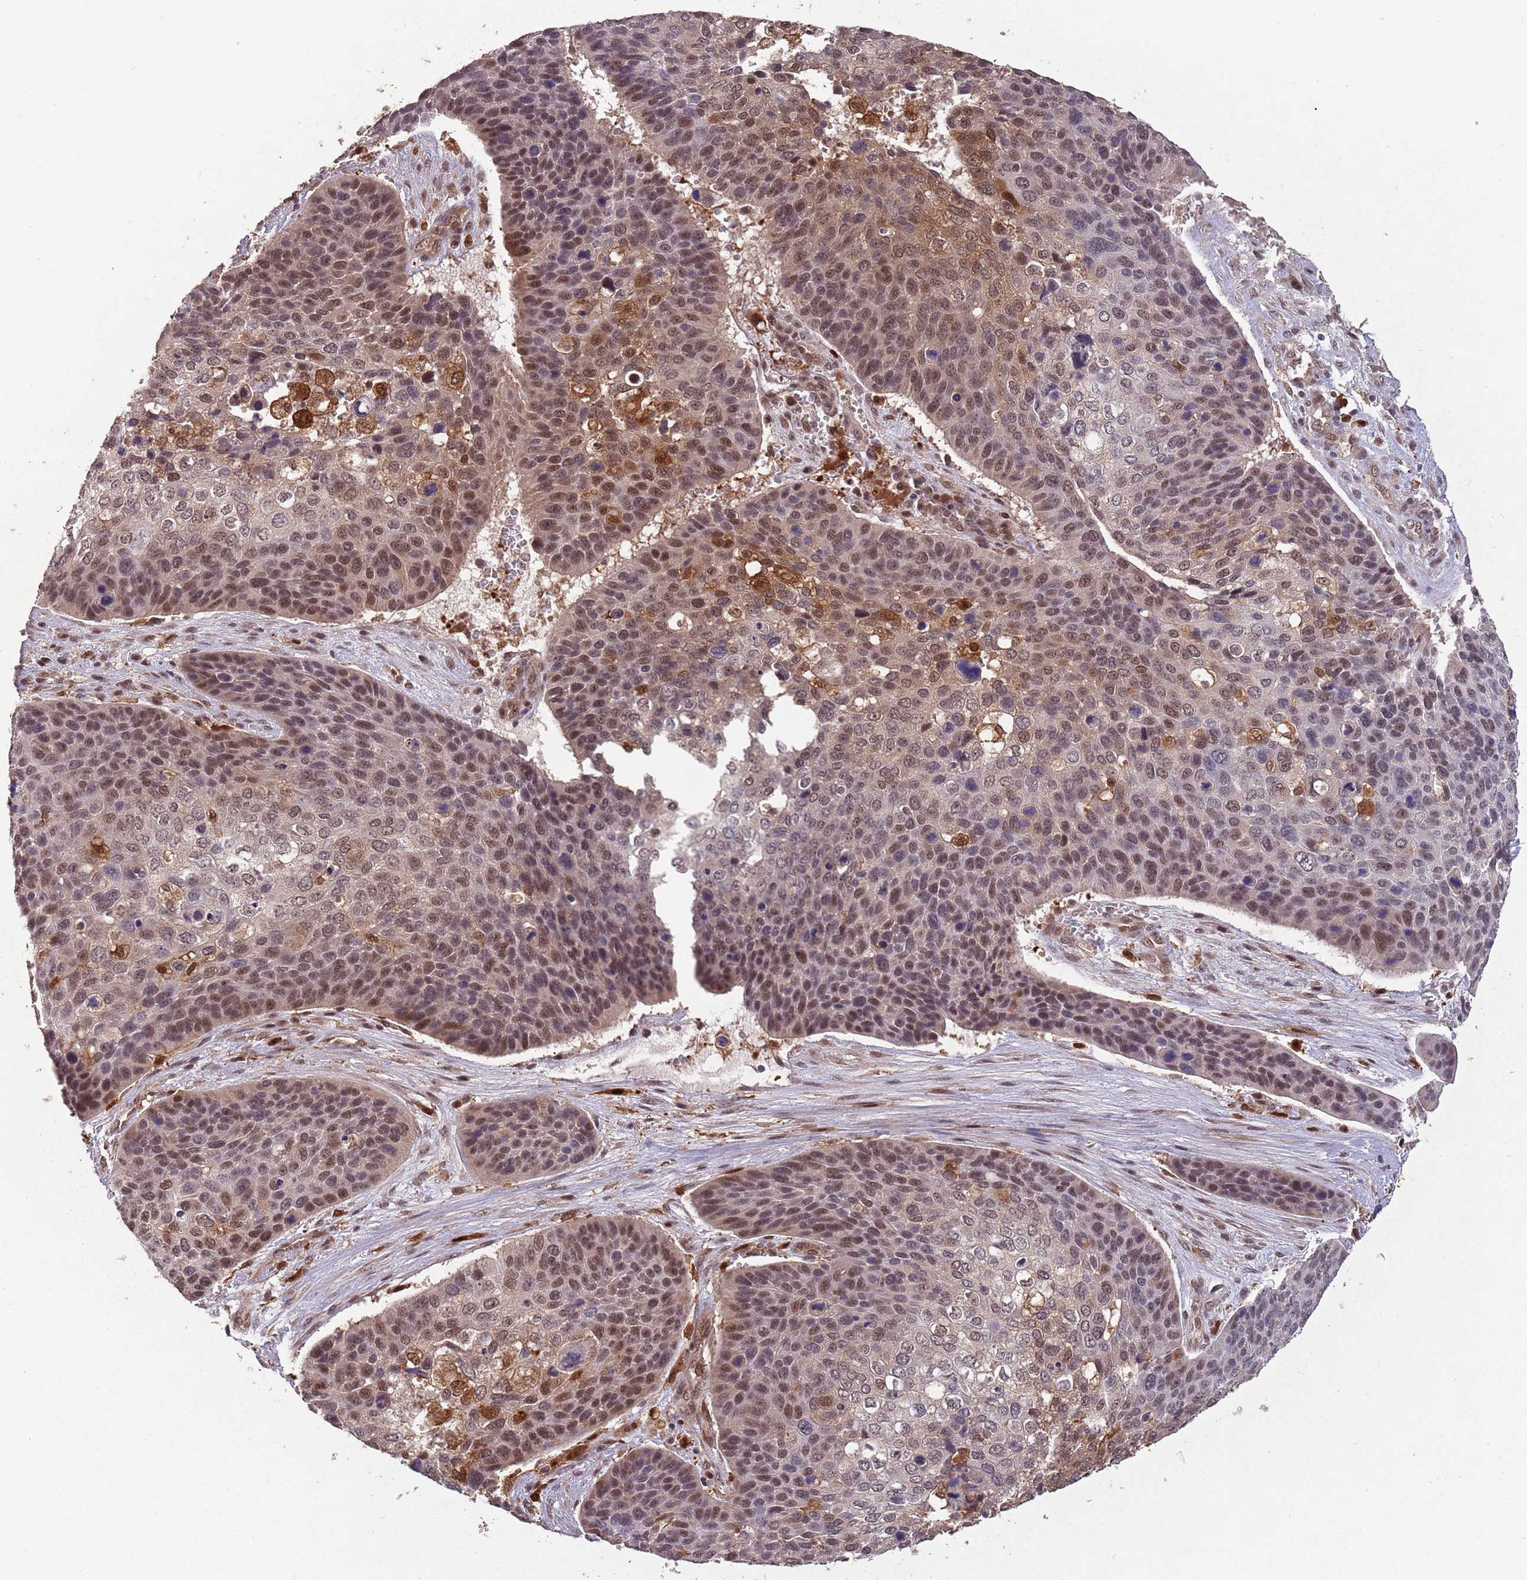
{"staining": {"intensity": "moderate", "quantity": ">75%", "location": "cytoplasmic/membranous,nuclear"}, "tissue": "skin cancer", "cell_type": "Tumor cells", "image_type": "cancer", "snomed": [{"axis": "morphology", "description": "Basal cell carcinoma"}, {"axis": "topography", "description": "Skin"}], "caption": "Basal cell carcinoma (skin) stained for a protein shows moderate cytoplasmic/membranous and nuclear positivity in tumor cells.", "gene": "ZNF639", "patient": {"sex": "female", "age": 74}}